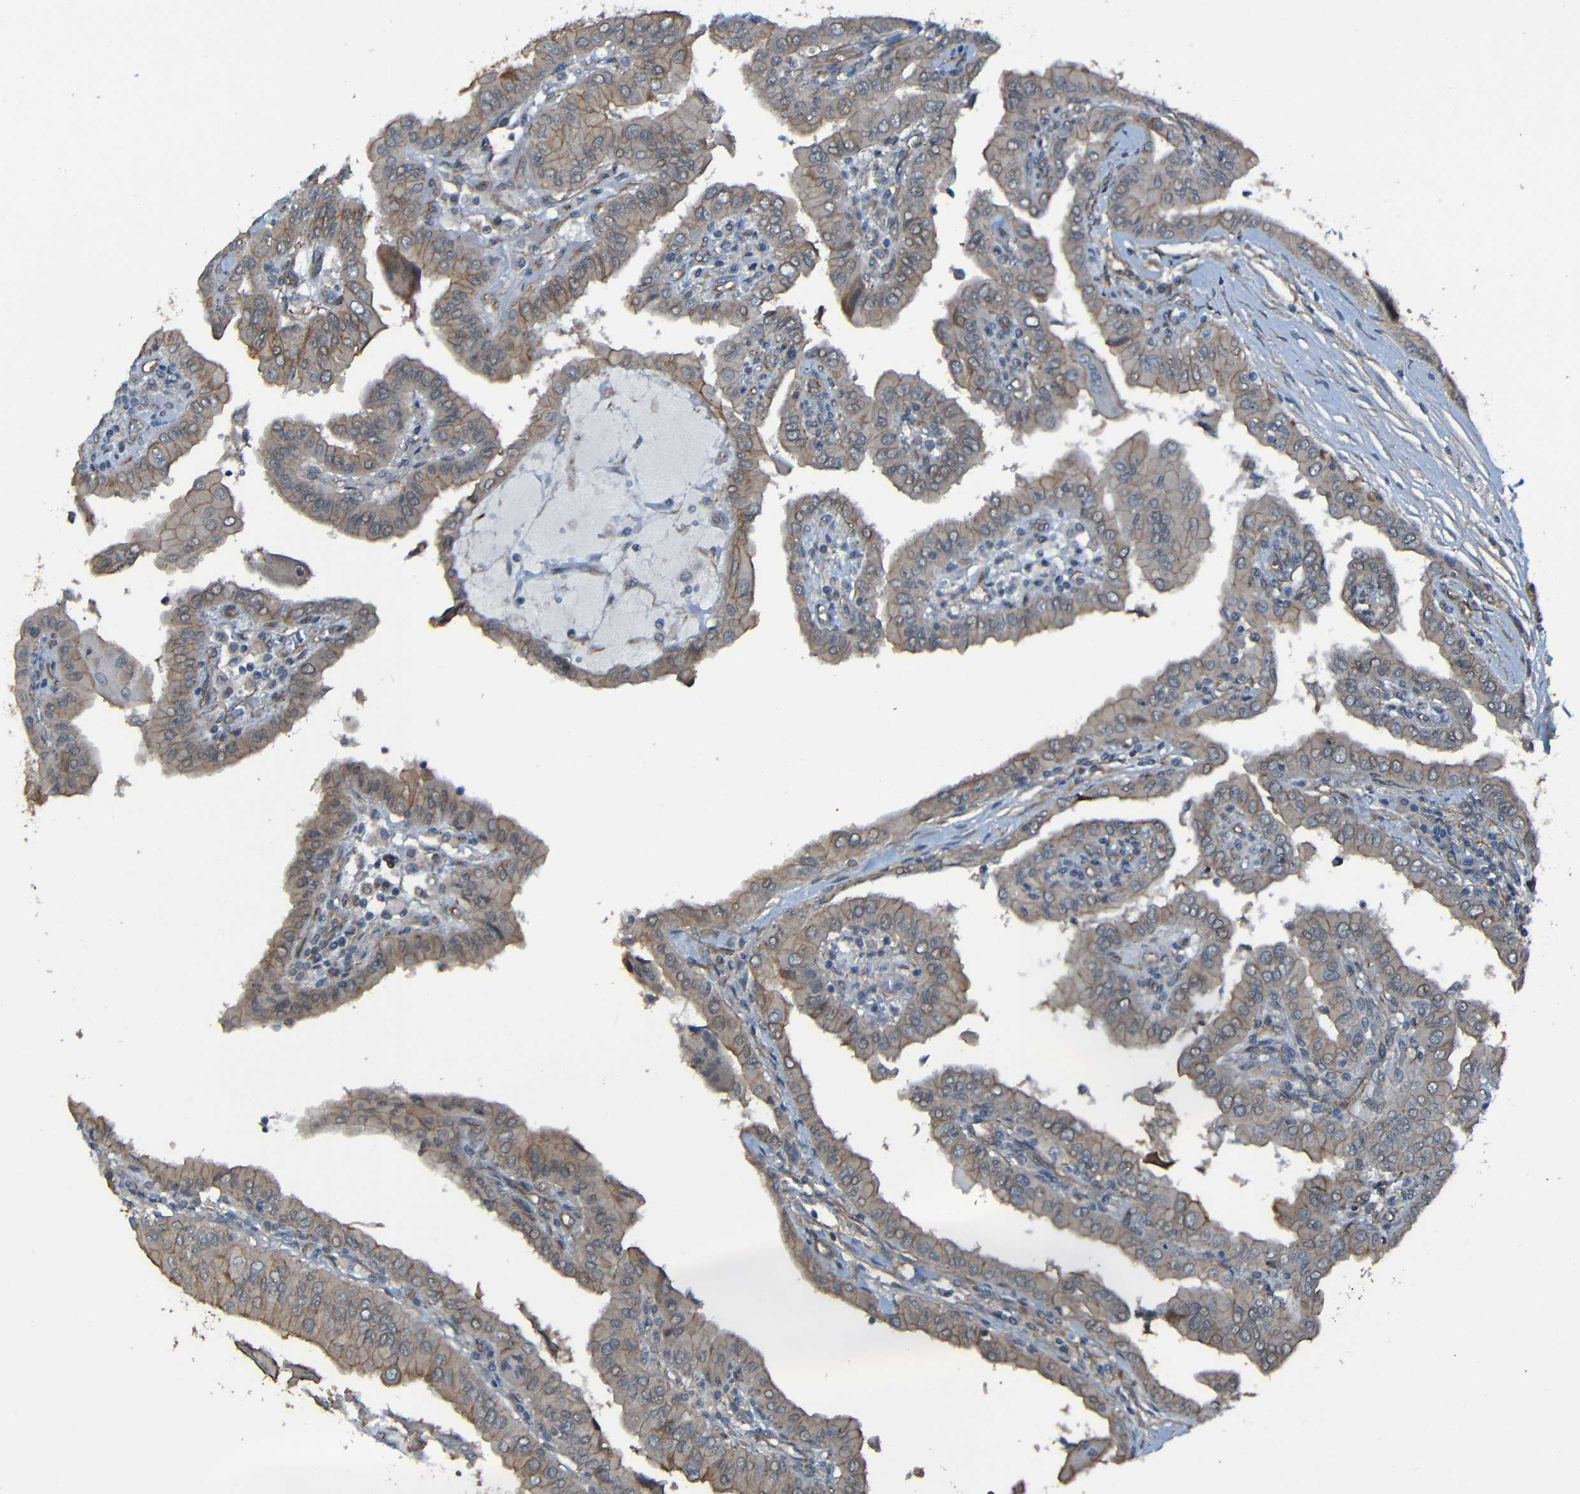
{"staining": {"intensity": "weak", "quantity": ">75%", "location": "cytoplasmic/membranous"}, "tissue": "thyroid cancer", "cell_type": "Tumor cells", "image_type": "cancer", "snomed": [{"axis": "morphology", "description": "Papillary adenocarcinoma, NOS"}, {"axis": "topography", "description": "Thyroid gland"}], "caption": "Brown immunohistochemical staining in human papillary adenocarcinoma (thyroid) displays weak cytoplasmic/membranous positivity in about >75% of tumor cells.", "gene": "LGR5", "patient": {"sex": "male", "age": 33}}